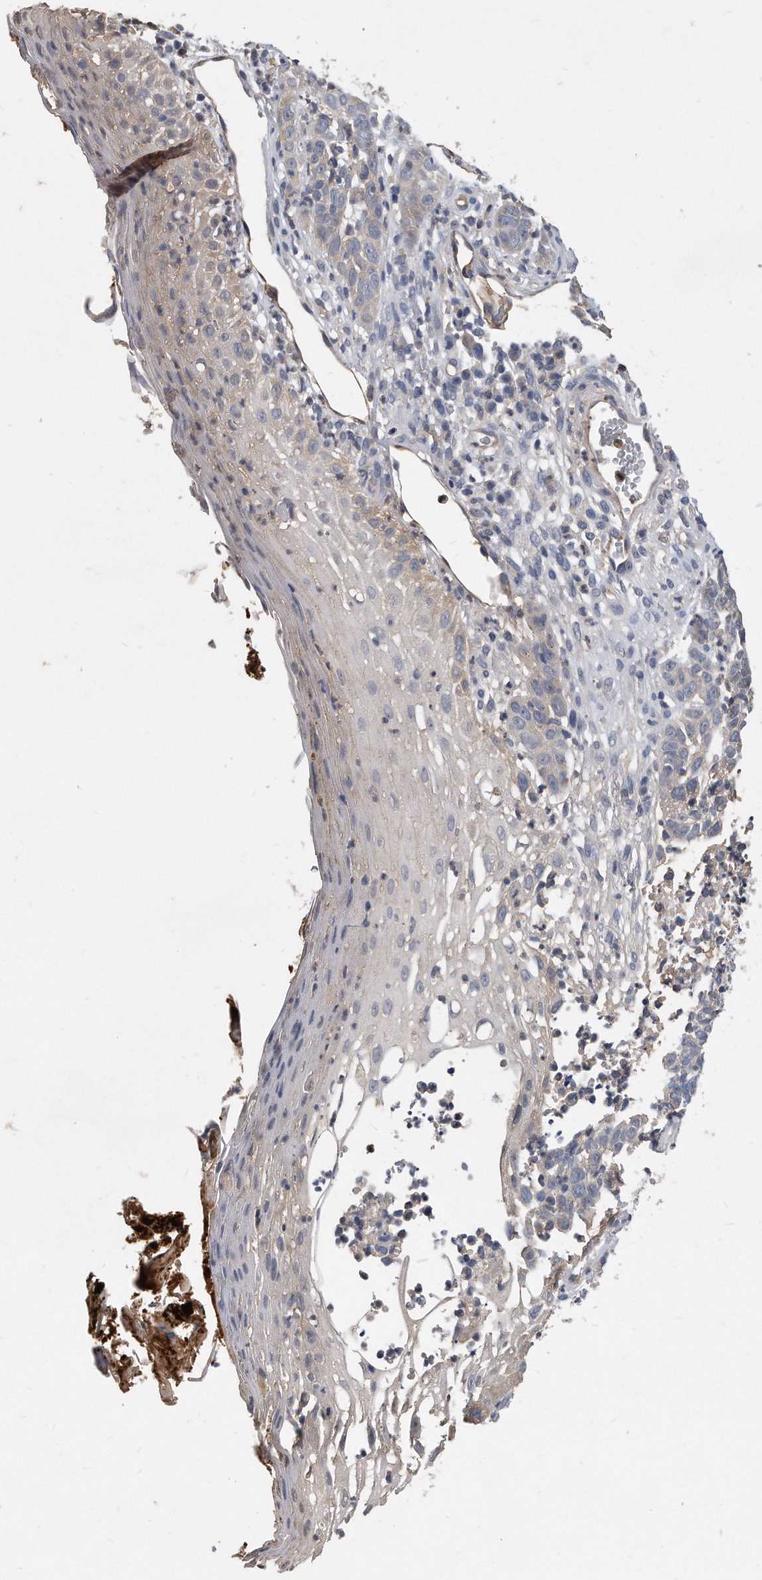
{"staining": {"intensity": "negative", "quantity": "none", "location": "none"}, "tissue": "skin cancer", "cell_type": "Tumor cells", "image_type": "cancer", "snomed": [{"axis": "morphology", "description": "Basal cell carcinoma"}, {"axis": "topography", "description": "Skin"}], "caption": "A histopathology image of human skin cancer (basal cell carcinoma) is negative for staining in tumor cells.", "gene": "HOMER3", "patient": {"sex": "female", "age": 84}}